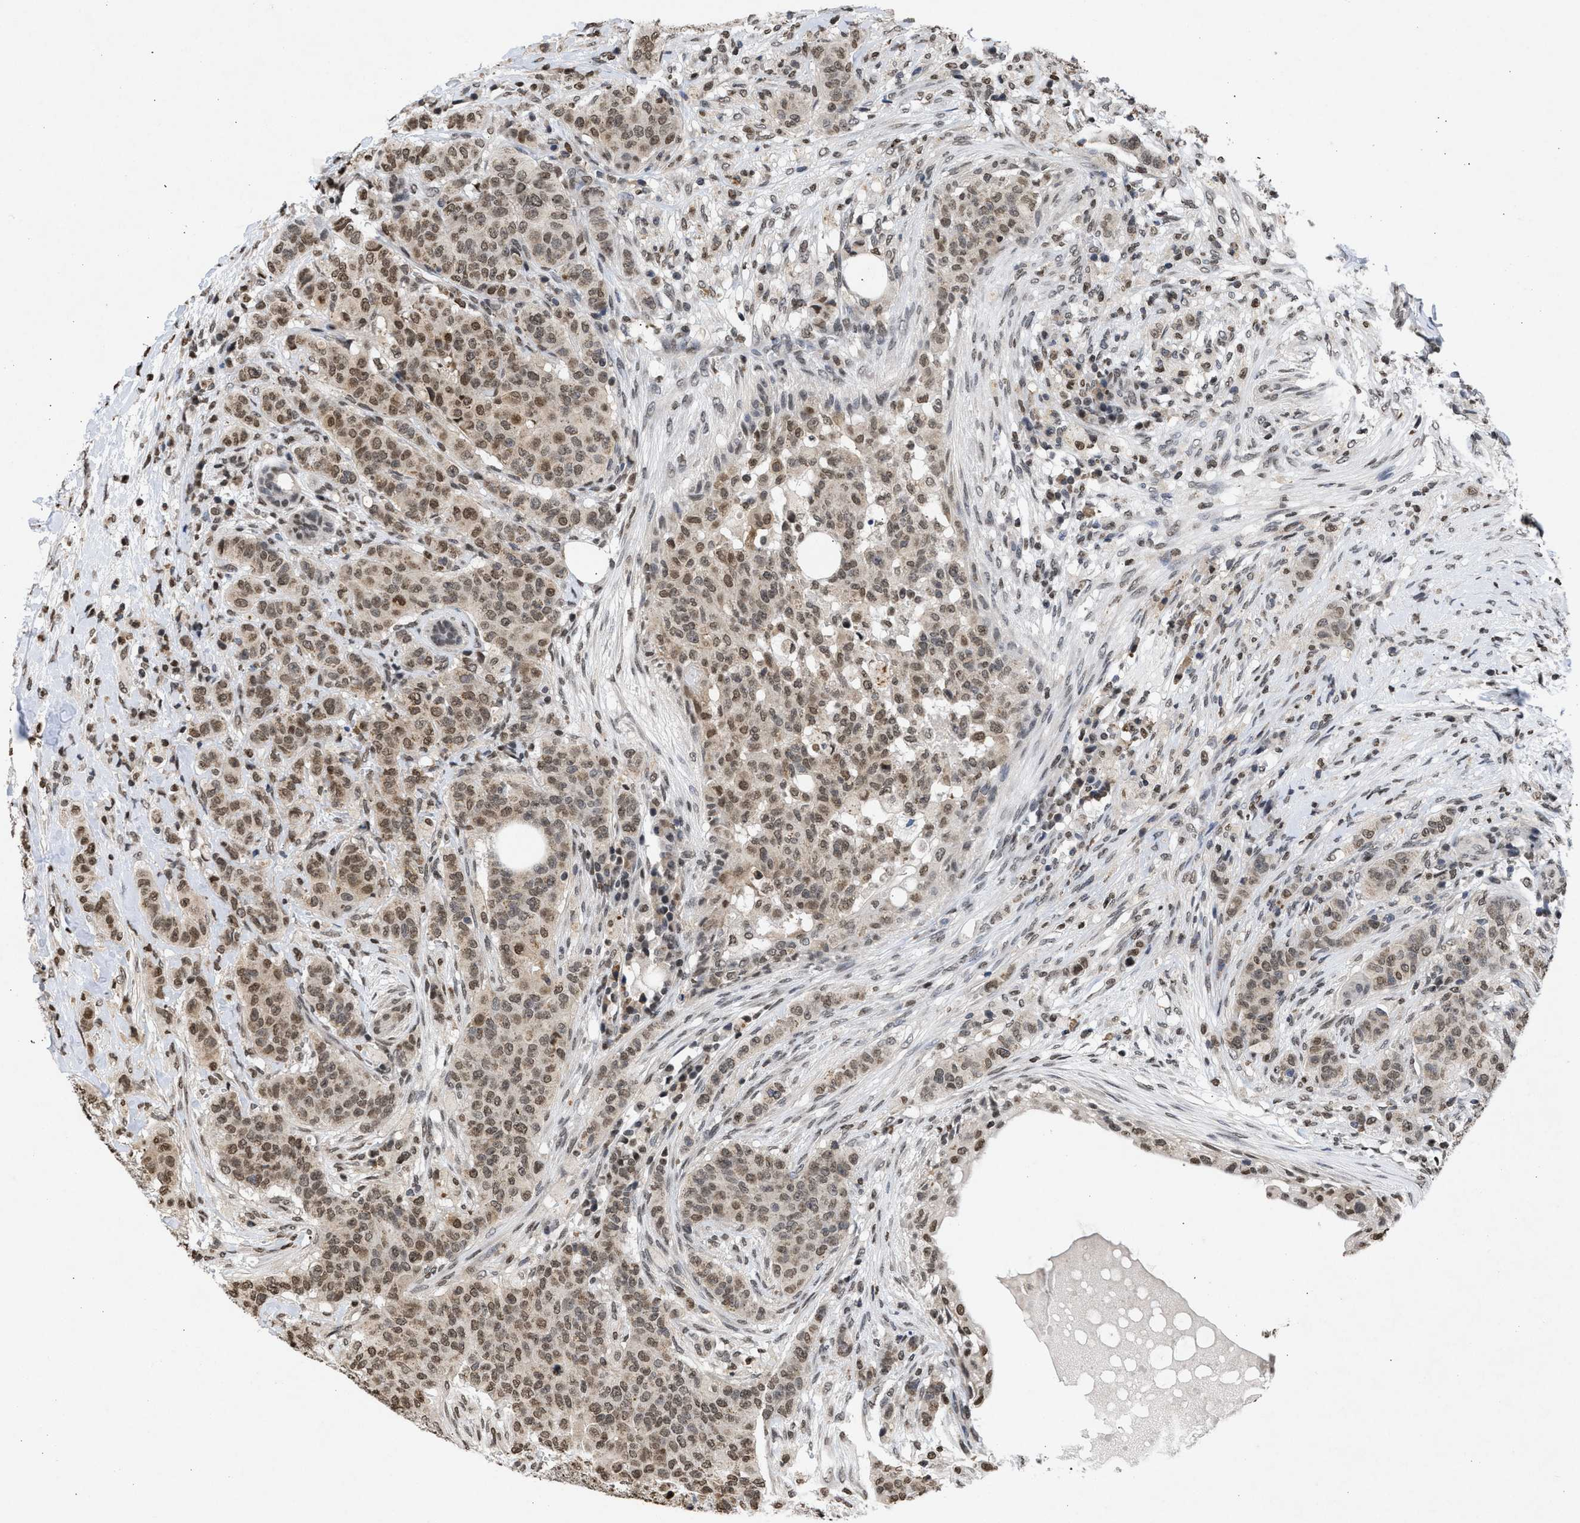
{"staining": {"intensity": "moderate", "quantity": ">75%", "location": "cytoplasmic/membranous,nuclear"}, "tissue": "breast cancer", "cell_type": "Tumor cells", "image_type": "cancer", "snomed": [{"axis": "morphology", "description": "Normal tissue, NOS"}, {"axis": "morphology", "description": "Duct carcinoma"}, {"axis": "topography", "description": "Breast"}], "caption": "Immunohistochemical staining of human breast intraductal carcinoma shows moderate cytoplasmic/membranous and nuclear protein expression in about >75% of tumor cells. Immunohistochemistry (ihc) stains the protein of interest in brown and the nuclei are stained blue.", "gene": "NUP35", "patient": {"sex": "female", "age": 40}}